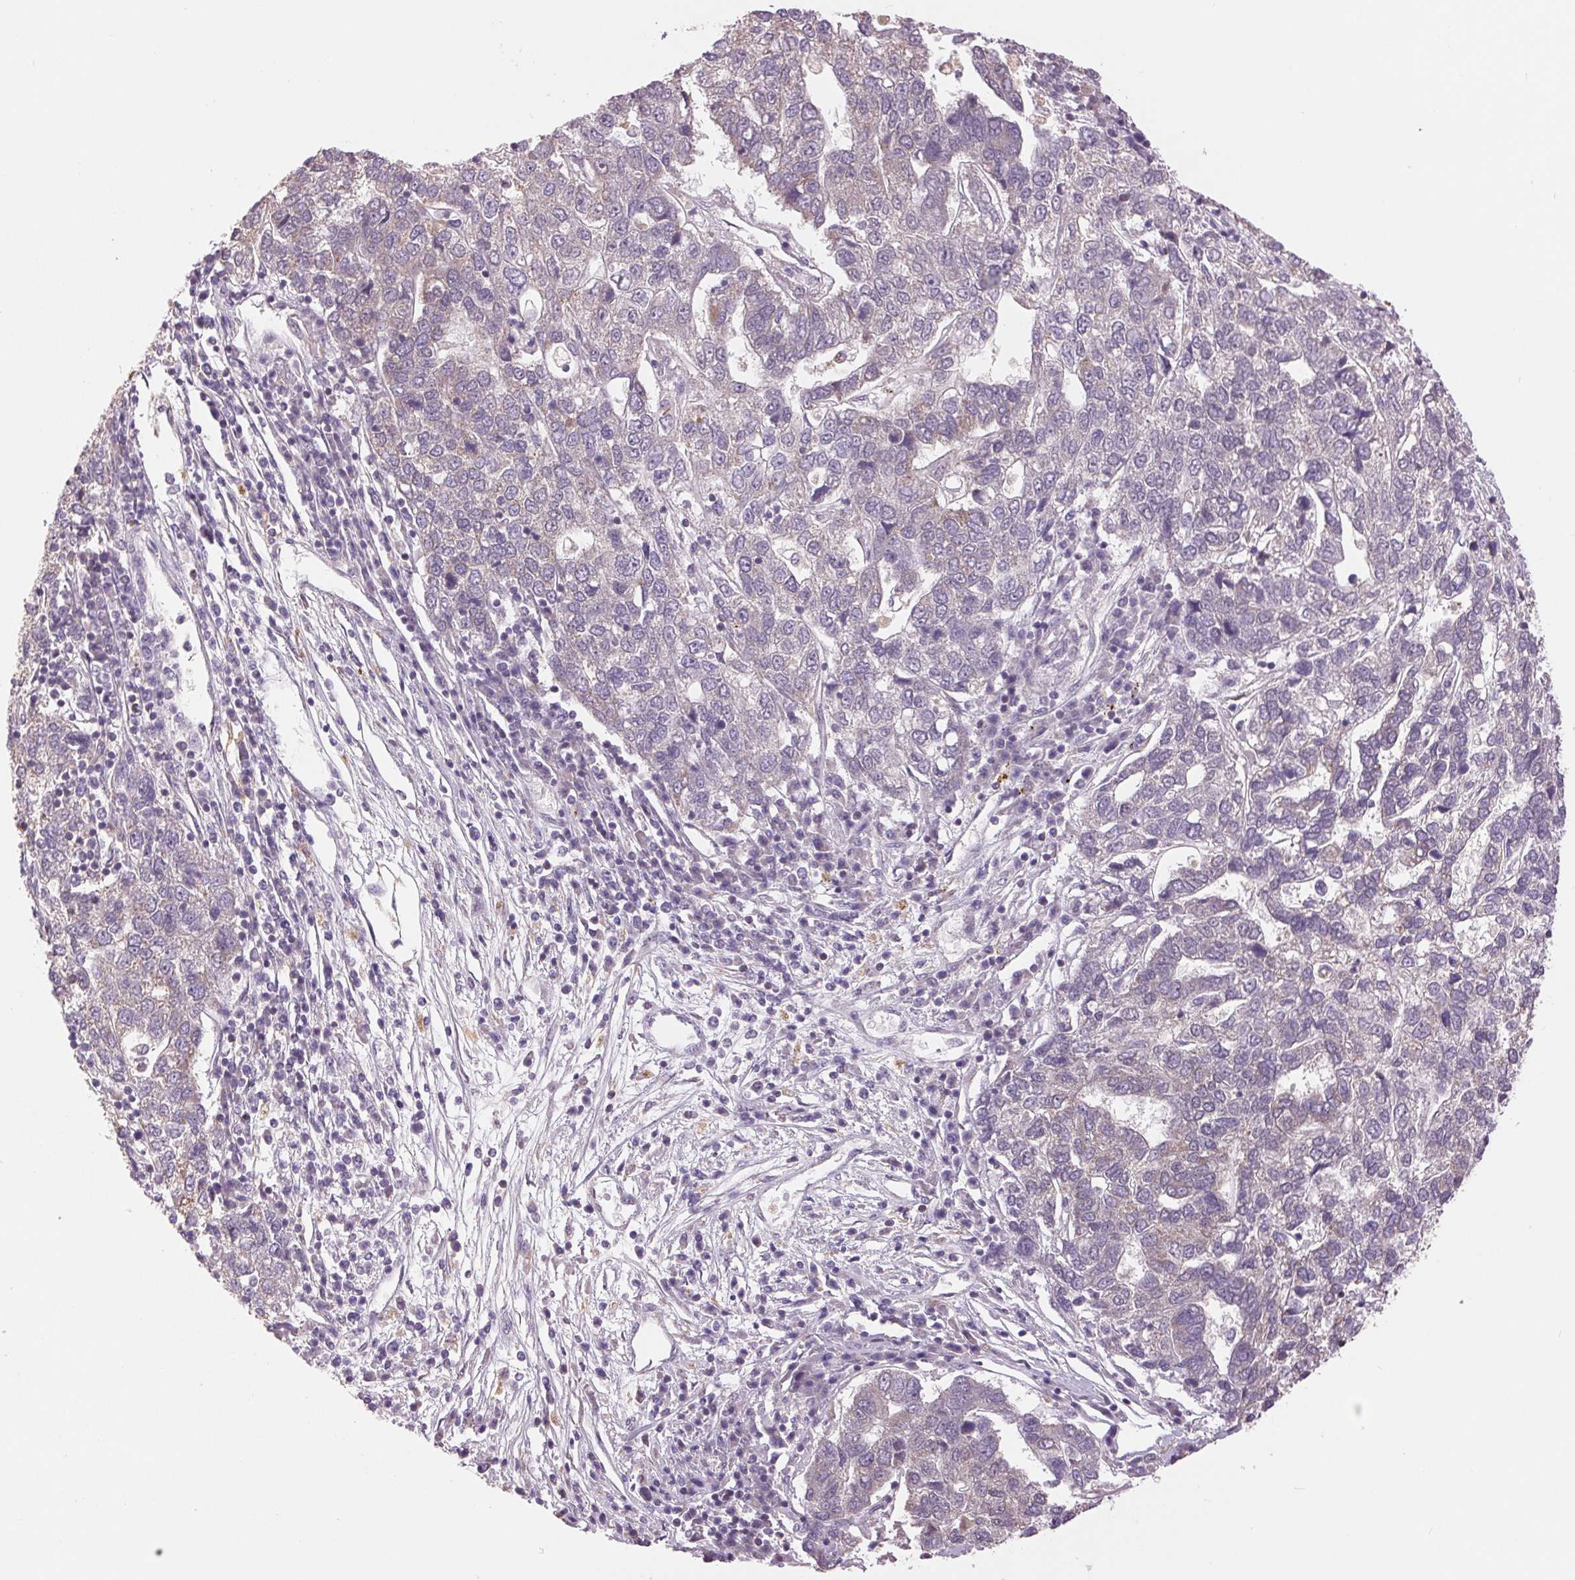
{"staining": {"intensity": "weak", "quantity": "<25%", "location": "cytoplasmic/membranous"}, "tissue": "pancreatic cancer", "cell_type": "Tumor cells", "image_type": "cancer", "snomed": [{"axis": "morphology", "description": "Adenocarcinoma, NOS"}, {"axis": "topography", "description": "Pancreas"}], "caption": "Pancreatic adenocarcinoma stained for a protein using immunohistochemistry shows no expression tumor cells.", "gene": "DGUOK", "patient": {"sex": "female", "age": 61}}